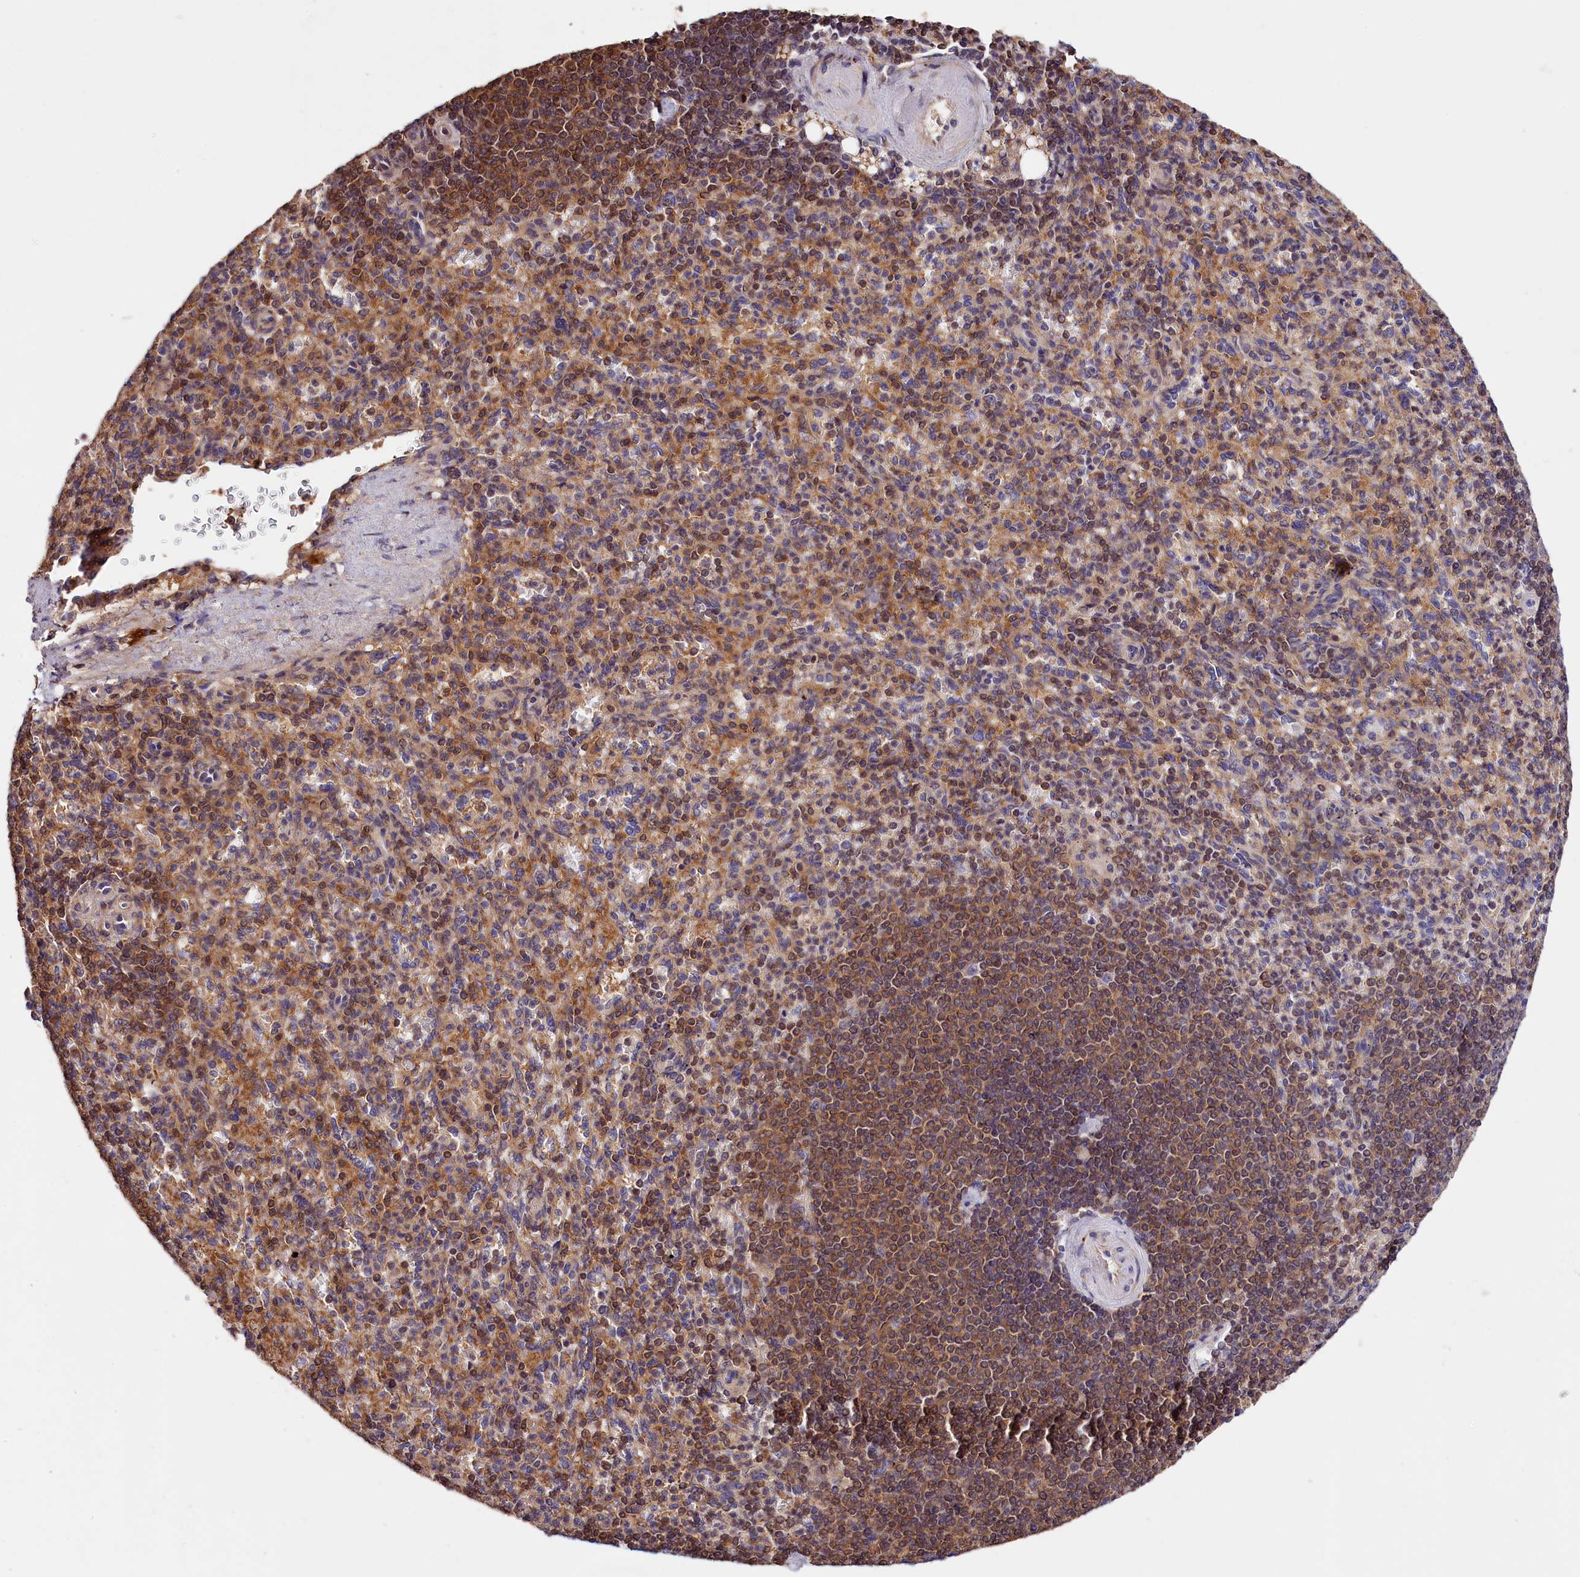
{"staining": {"intensity": "moderate", "quantity": "25%-75%", "location": "cytoplasmic/membranous"}, "tissue": "spleen", "cell_type": "Cells in red pulp", "image_type": "normal", "snomed": [{"axis": "morphology", "description": "Normal tissue, NOS"}, {"axis": "topography", "description": "Spleen"}], "caption": "Spleen stained with DAB (3,3'-diaminobenzidine) IHC demonstrates medium levels of moderate cytoplasmic/membranous expression in about 25%-75% of cells in red pulp.", "gene": "KPTN", "patient": {"sex": "female", "age": 74}}